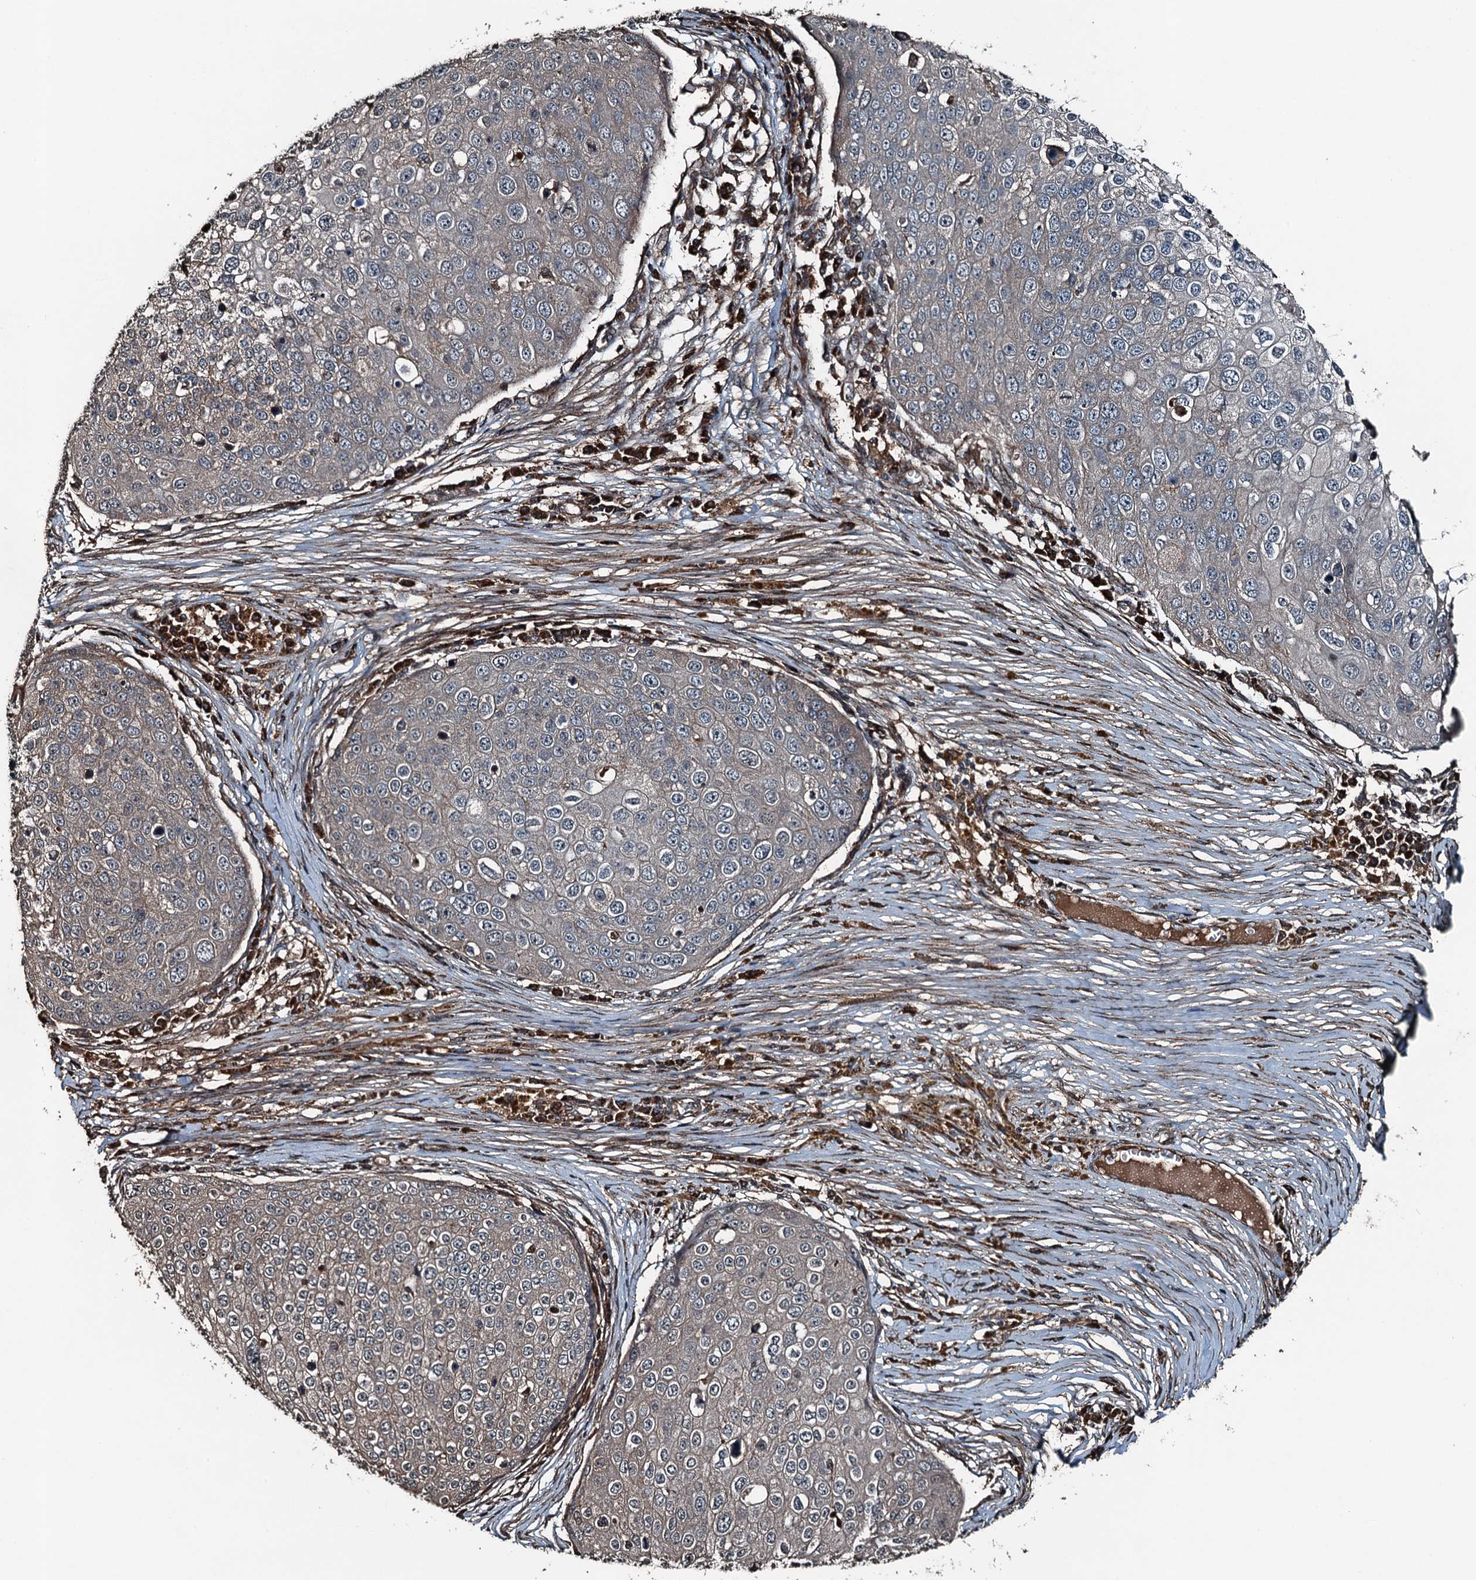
{"staining": {"intensity": "negative", "quantity": "none", "location": "none"}, "tissue": "skin cancer", "cell_type": "Tumor cells", "image_type": "cancer", "snomed": [{"axis": "morphology", "description": "Squamous cell carcinoma, NOS"}, {"axis": "topography", "description": "Skin"}], "caption": "A micrograph of skin cancer stained for a protein displays no brown staining in tumor cells.", "gene": "TCTN1", "patient": {"sex": "male", "age": 71}}